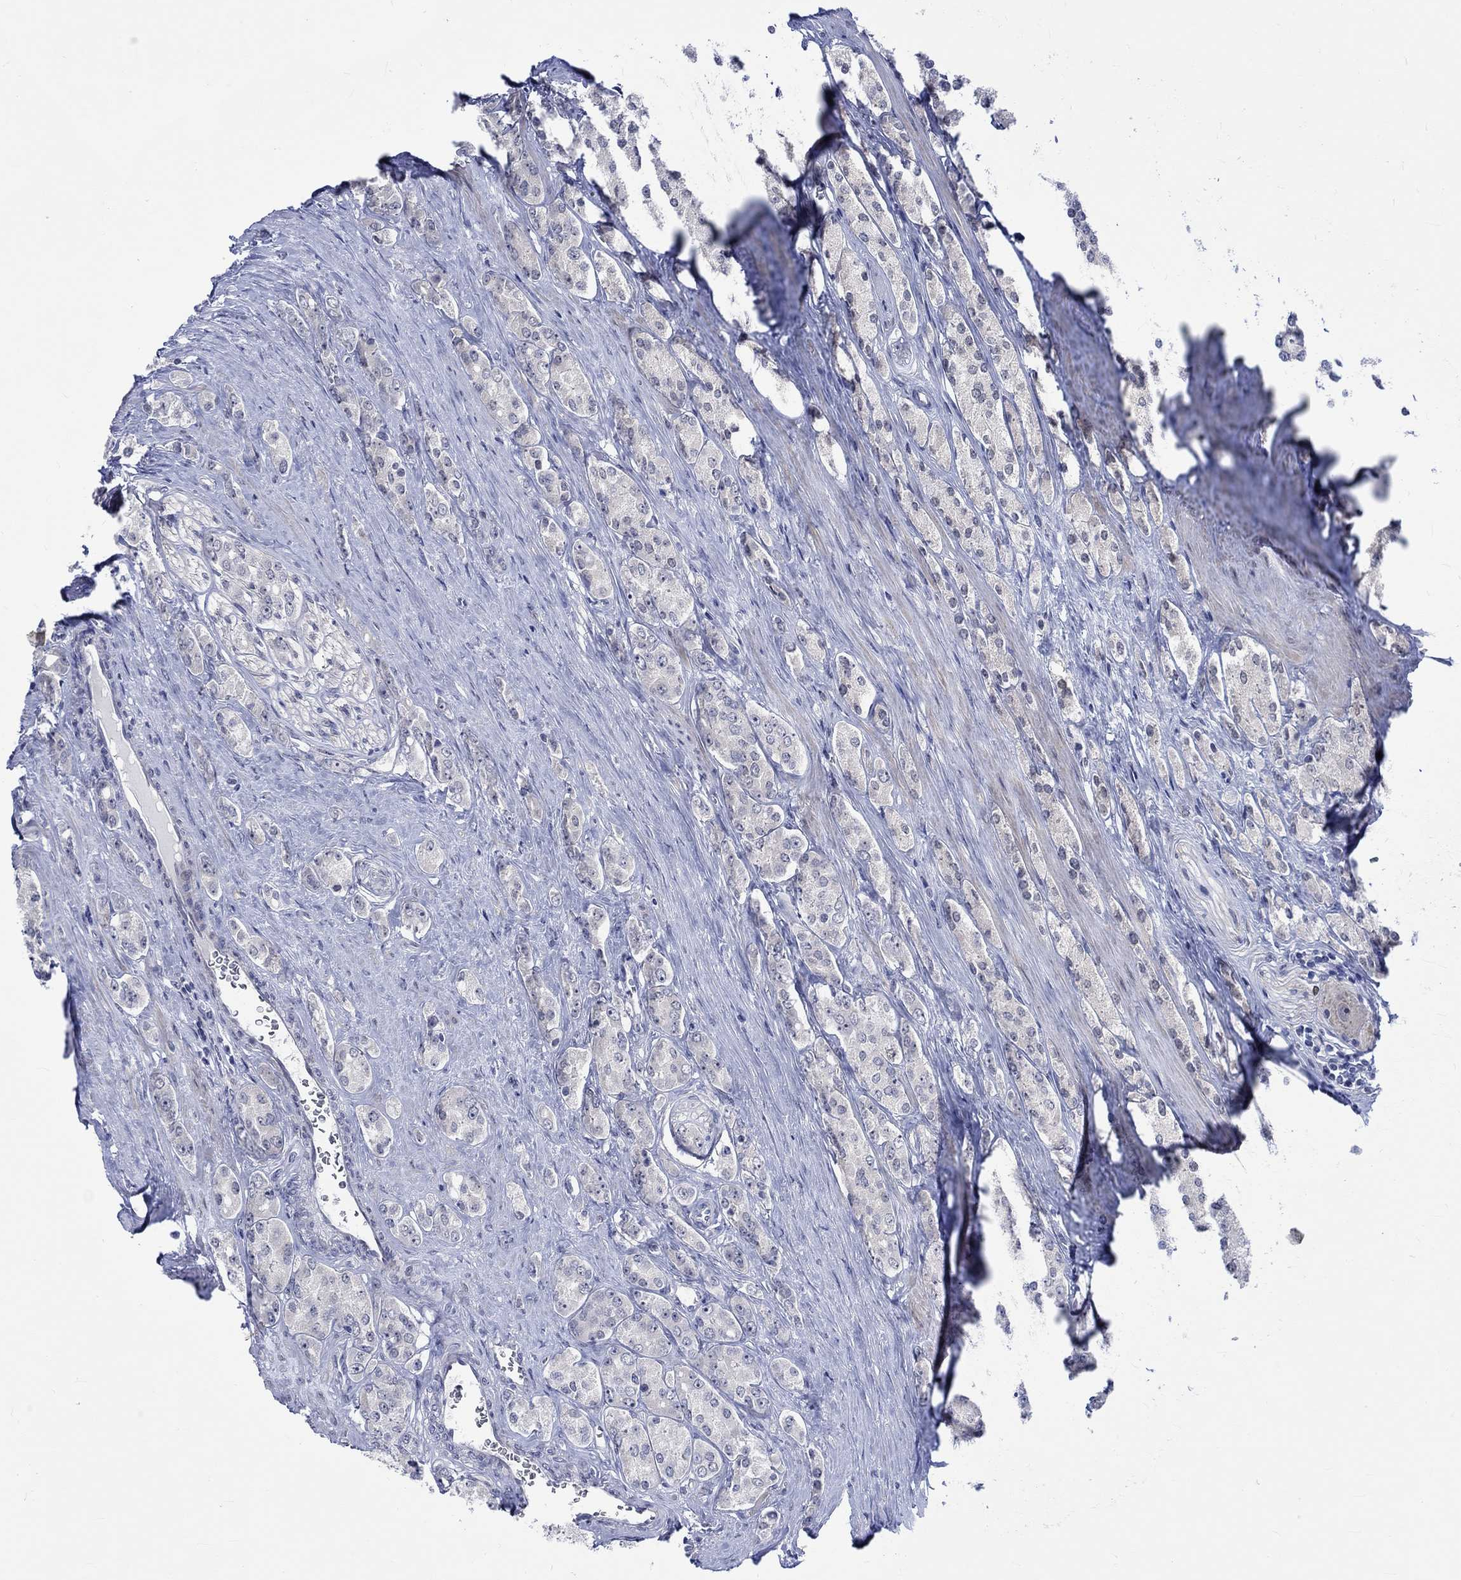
{"staining": {"intensity": "negative", "quantity": "none", "location": "none"}, "tissue": "prostate cancer", "cell_type": "Tumor cells", "image_type": "cancer", "snomed": [{"axis": "morphology", "description": "Adenocarcinoma, NOS"}, {"axis": "topography", "description": "Prostate"}], "caption": "A photomicrograph of prostate adenocarcinoma stained for a protein exhibits no brown staining in tumor cells. (DAB IHC with hematoxylin counter stain).", "gene": "E2F8", "patient": {"sex": "male", "age": 67}}